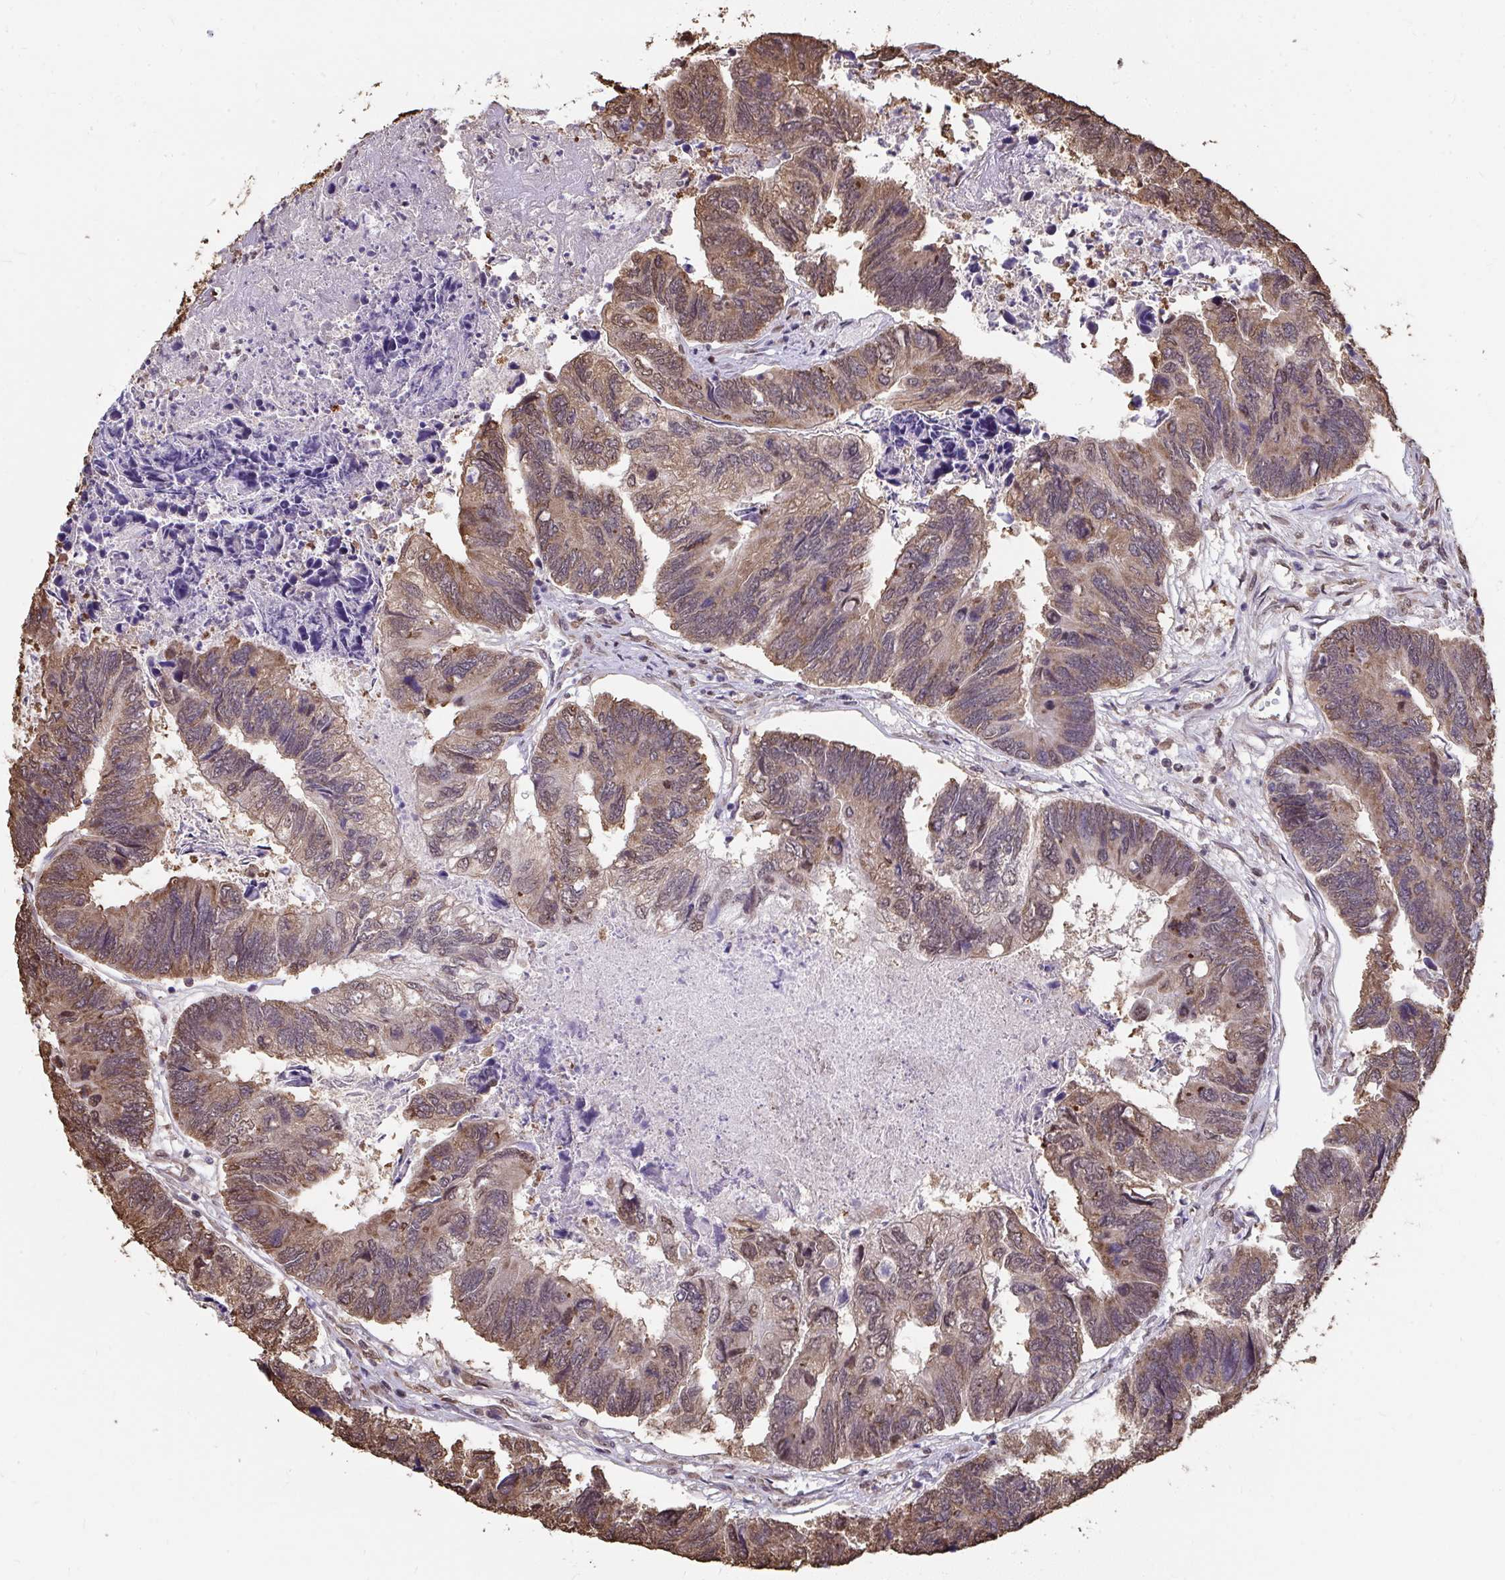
{"staining": {"intensity": "moderate", "quantity": ">75%", "location": "cytoplasmic/membranous,nuclear"}, "tissue": "colorectal cancer", "cell_type": "Tumor cells", "image_type": "cancer", "snomed": [{"axis": "morphology", "description": "Adenocarcinoma, NOS"}, {"axis": "topography", "description": "Colon"}], "caption": "Immunohistochemistry staining of colorectal cancer (adenocarcinoma), which displays medium levels of moderate cytoplasmic/membranous and nuclear positivity in about >75% of tumor cells indicating moderate cytoplasmic/membranous and nuclear protein expression. The staining was performed using DAB (3,3'-diaminobenzidine) (brown) for protein detection and nuclei were counterstained in hematoxylin (blue).", "gene": "SYNCRIP", "patient": {"sex": "female", "age": 67}}